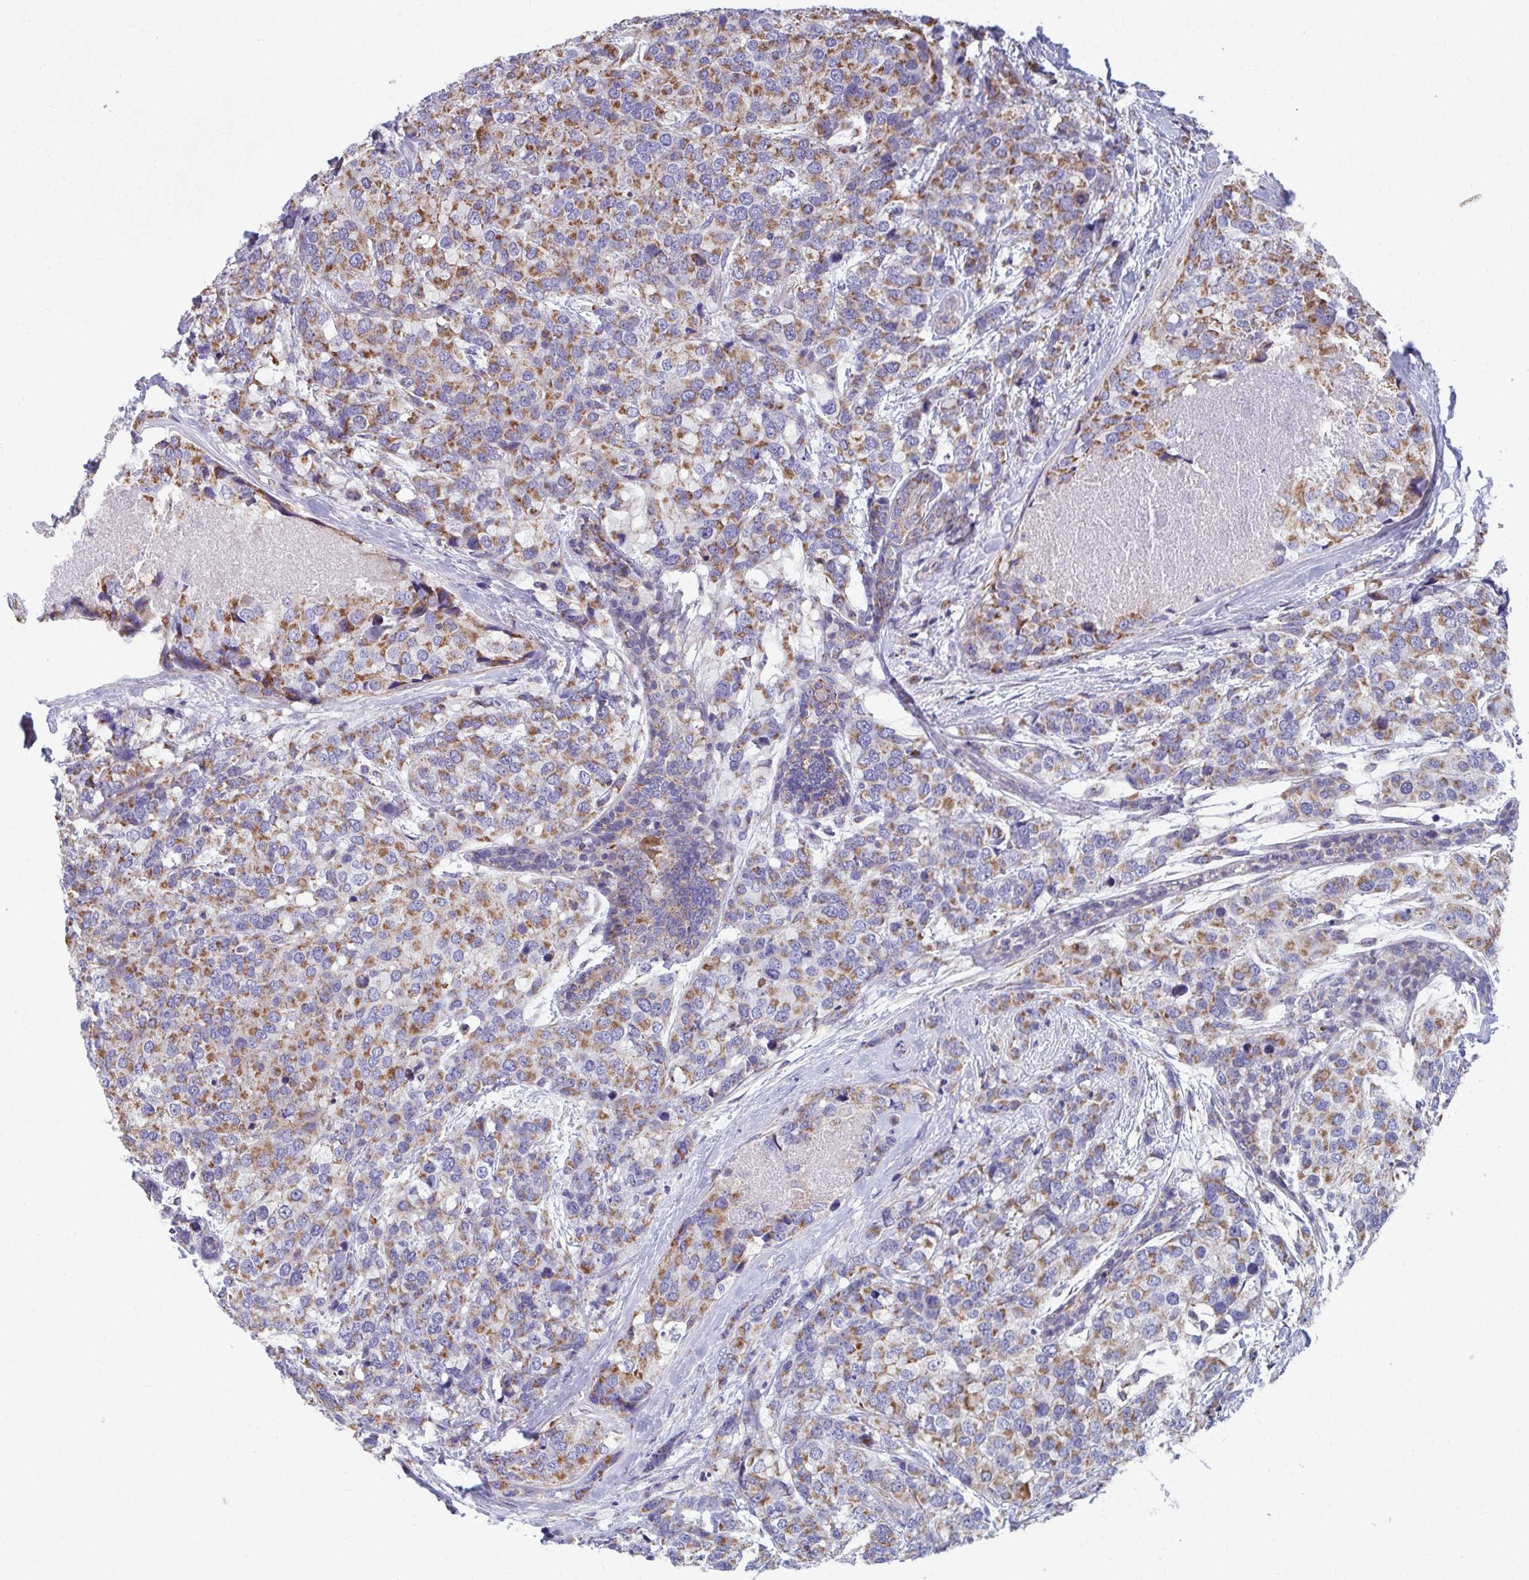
{"staining": {"intensity": "moderate", "quantity": ">75%", "location": "cytoplasmic/membranous"}, "tissue": "breast cancer", "cell_type": "Tumor cells", "image_type": "cancer", "snomed": [{"axis": "morphology", "description": "Lobular carcinoma"}, {"axis": "topography", "description": "Breast"}], "caption": "Brown immunohistochemical staining in breast lobular carcinoma reveals moderate cytoplasmic/membranous positivity in approximately >75% of tumor cells. (Stains: DAB (3,3'-diaminobenzidine) in brown, nuclei in blue, Microscopy: brightfield microscopy at high magnification).", "gene": "RCC1L", "patient": {"sex": "female", "age": 59}}